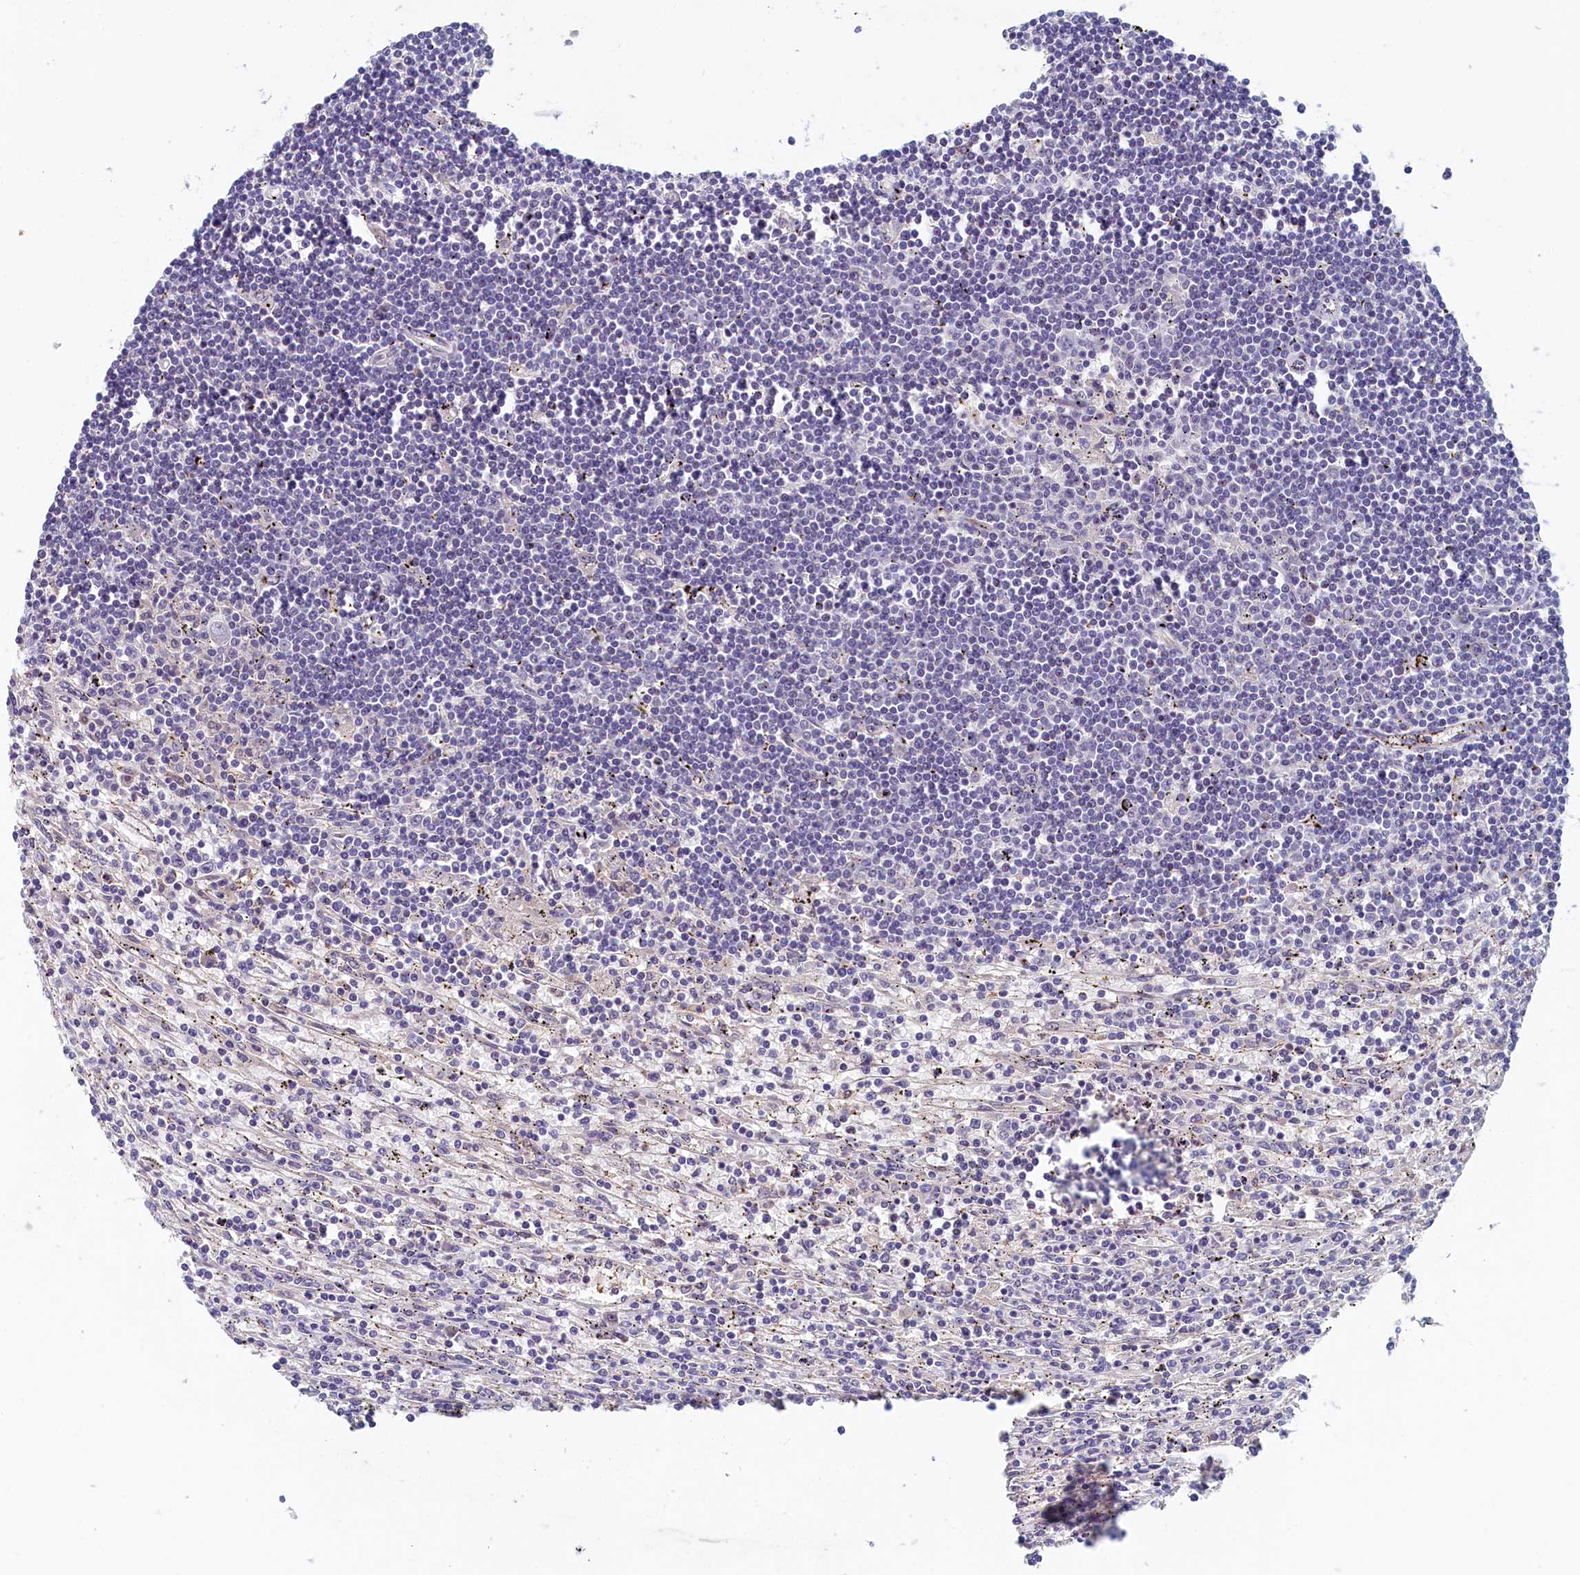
{"staining": {"intensity": "negative", "quantity": "none", "location": "none"}, "tissue": "lymphoma", "cell_type": "Tumor cells", "image_type": "cancer", "snomed": [{"axis": "morphology", "description": "Malignant lymphoma, non-Hodgkin's type, Low grade"}, {"axis": "topography", "description": "Spleen"}], "caption": "Immunohistochemistry (IHC) histopathology image of neoplastic tissue: malignant lymphoma, non-Hodgkin's type (low-grade) stained with DAB (3,3'-diaminobenzidine) shows no significant protein expression in tumor cells. (DAB (3,3'-diaminobenzidine) immunohistochemistry with hematoxylin counter stain).", "gene": "NUBP2", "patient": {"sex": "male", "age": 76}}